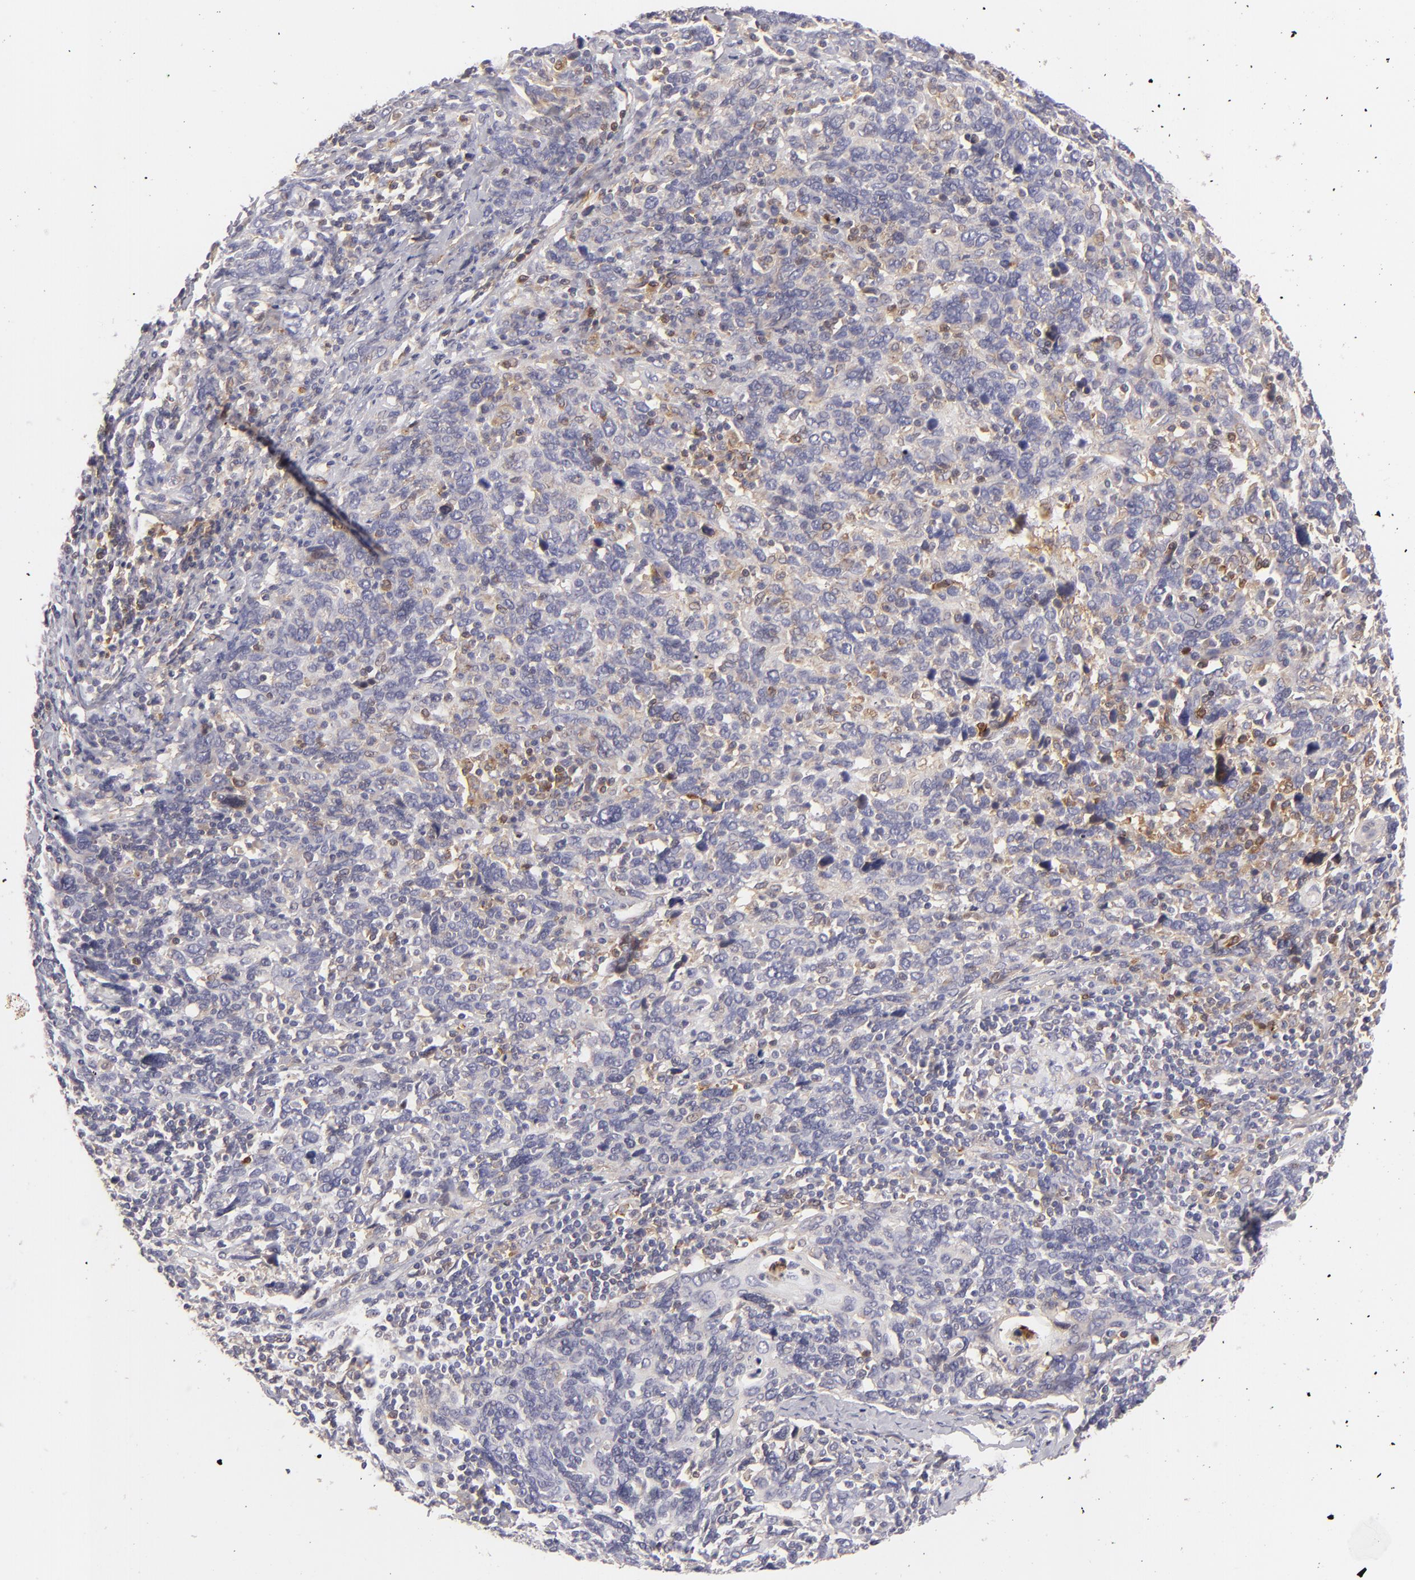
{"staining": {"intensity": "weak", "quantity": ">75%", "location": "cytoplasmic/membranous"}, "tissue": "cervical cancer", "cell_type": "Tumor cells", "image_type": "cancer", "snomed": [{"axis": "morphology", "description": "Squamous cell carcinoma, NOS"}, {"axis": "topography", "description": "Cervix"}], "caption": "Cervical squamous cell carcinoma tissue reveals weak cytoplasmic/membranous positivity in approximately >75% of tumor cells, visualized by immunohistochemistry.", "gene": "MMP10", "patient": {"sex": "female", "age": 41}}